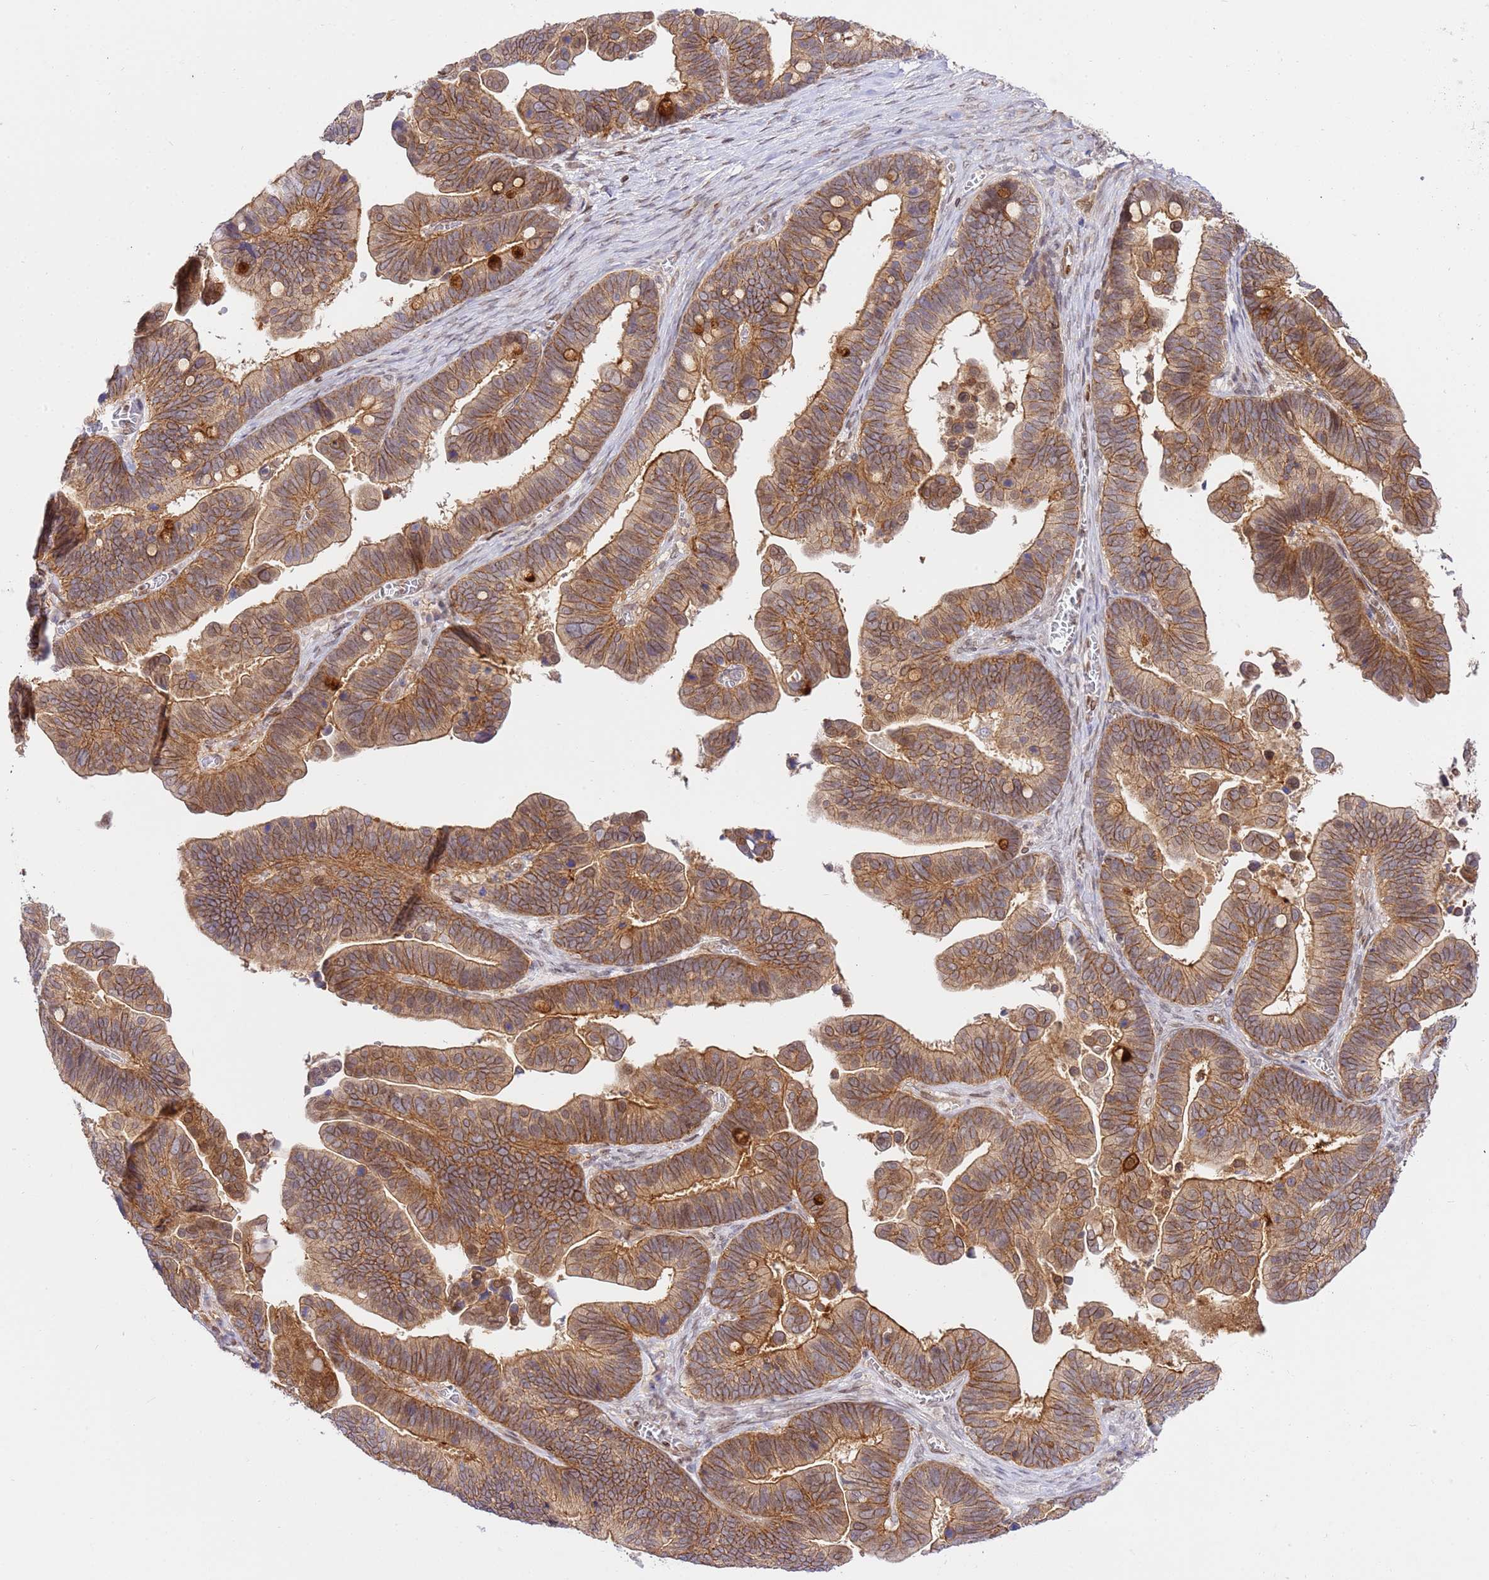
{"staining": {"intensity": "moderate", "quantity": ">75%", "location": "cytoplasmic/membranous"}, "tissue": "ovarian cancer", "cell_type": "Tumor cells", "image_type": "cancer", "snomed": [{"axis": "morphology", "description": "Cystadenocarcinoma, serous, NOS"}, {"axis": "topography", "description": "Ovary"}], "caption": "This is a histology image of immunohistochemistry (IHC) staining of ovarian serous cystadenocarcinoma, which shows moderate positivity in the cytoplasmic/membranous of tumor cells.", "gene": "TRIM37", "patient": {"sex": "female", "age": 56}}